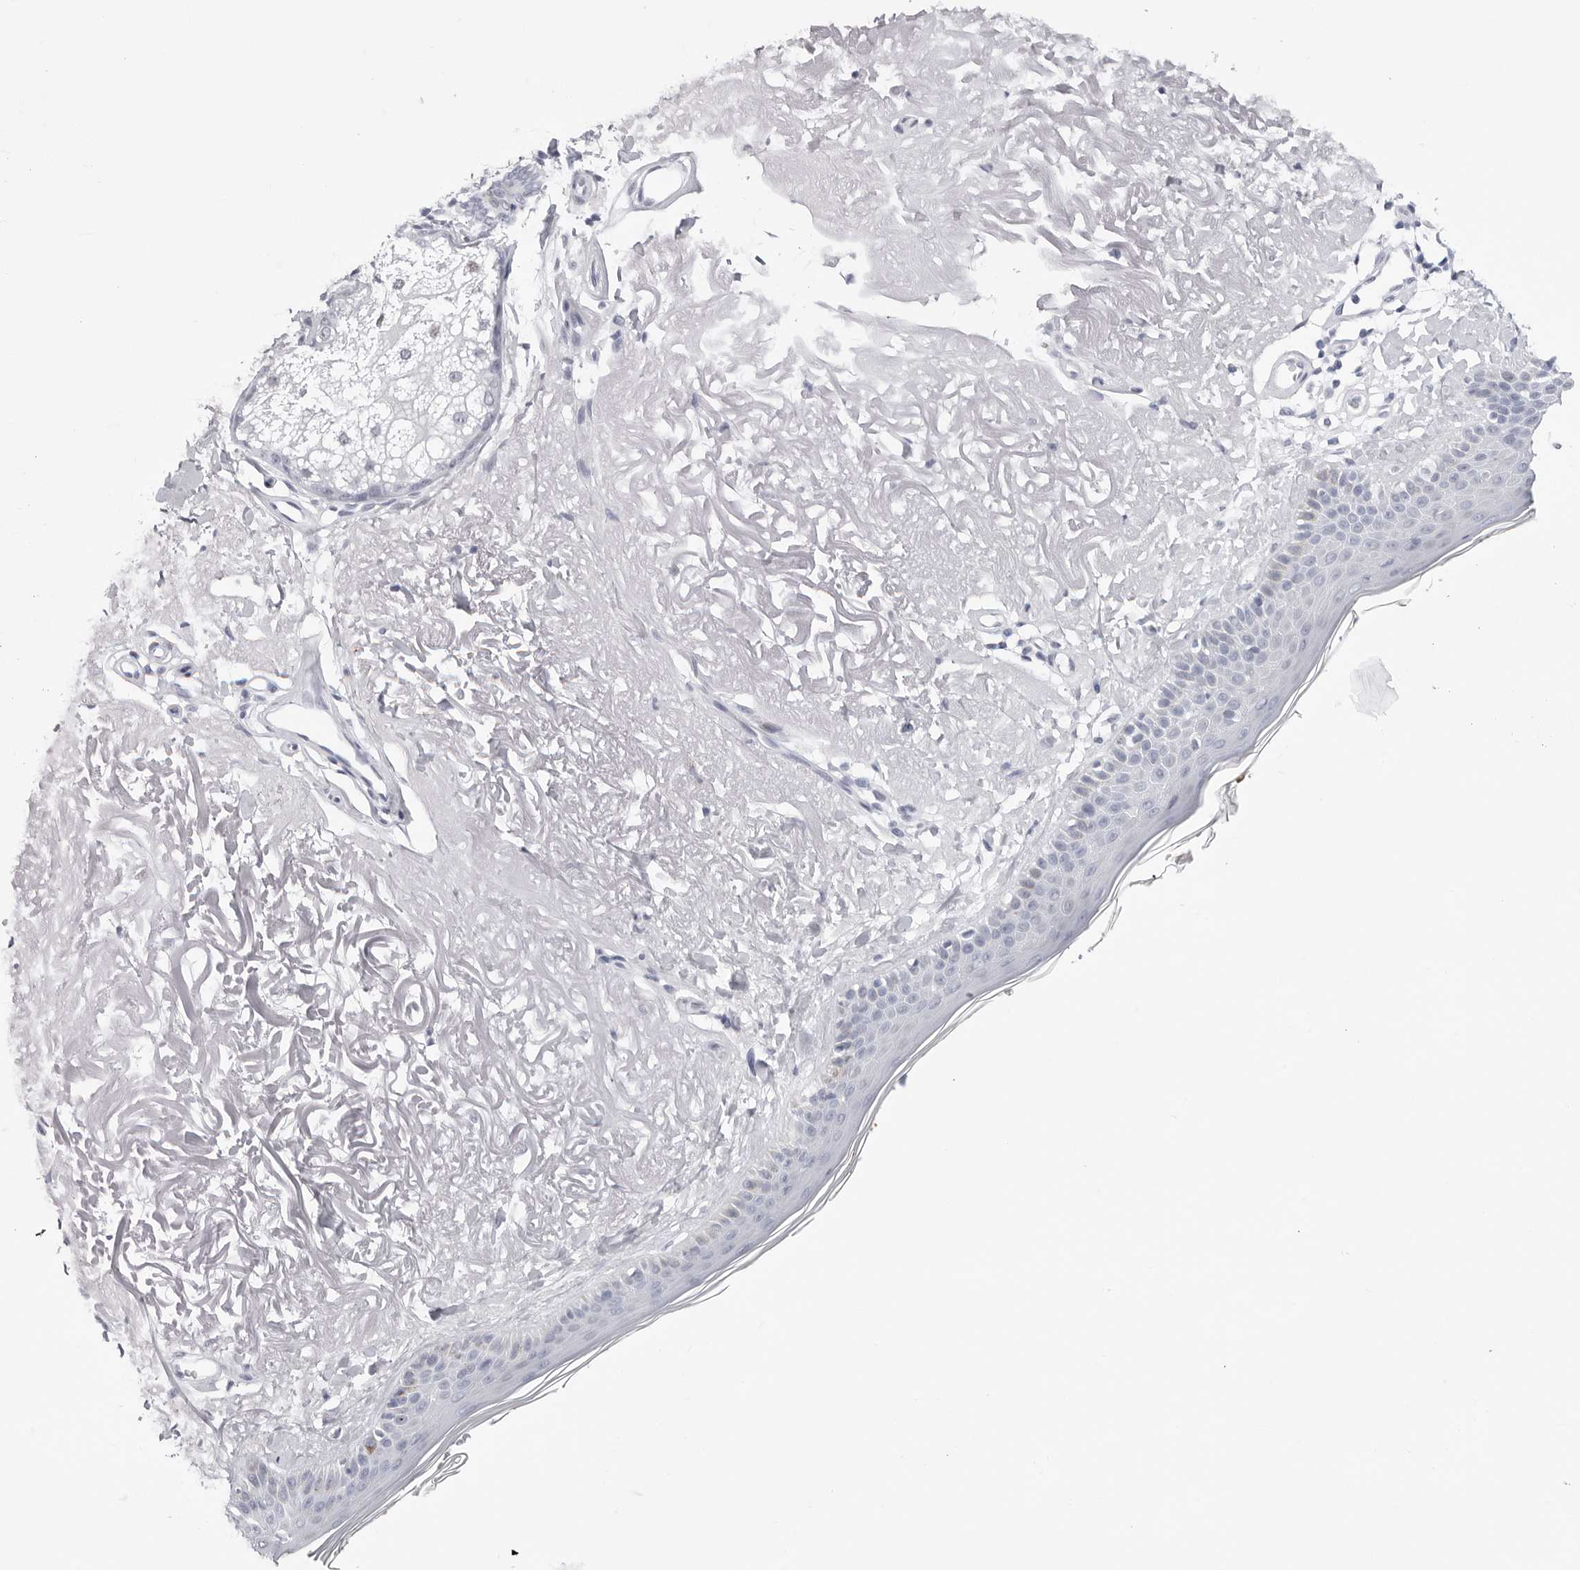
{"staining": {"intensity": "negative", "quantity": "none", "location": "none"}, "tissue": "skin", "cell_type": "Fibroblasts", "image_type": "normal", "snomed": [{"axis": "morphology", "description": "Normal tissue, NOS"}, {"axis": "topography", "description": "Skin"}, {"axis": "topography", "description": "Skeletal muscle"}], "caption": "Benign skin was stained to show a protein in brown. There is no significant expression in fibroblasts.", "gene": "TSSK1B", "patient": {"sex": "male", "age": 83}}